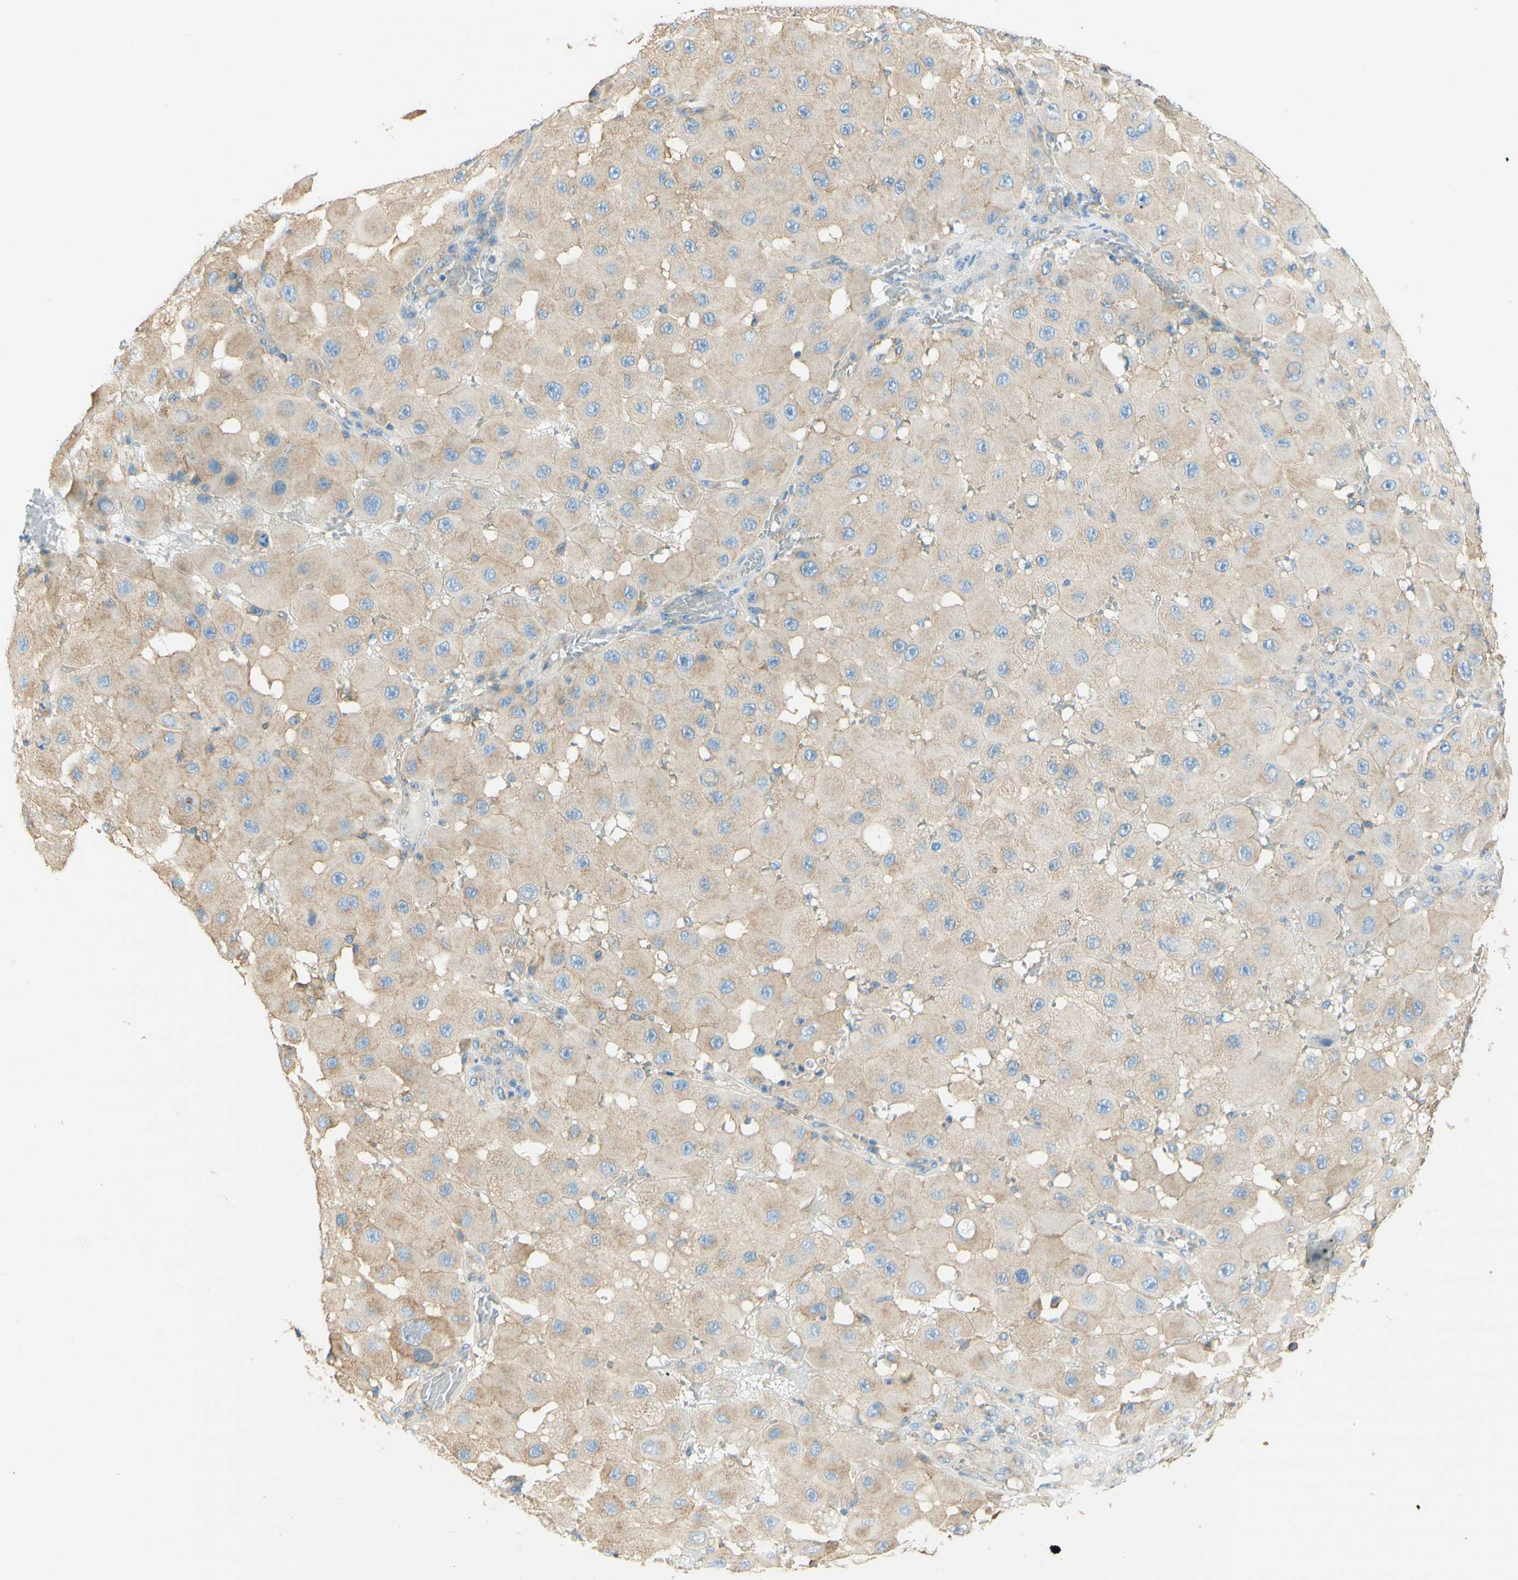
{"staining": {"intensity": "weak", "quantity": ">75%", "location": "cytoplasmic/membranous"}, "tissue": "melanoma", "cell_type": "Tumor cells", "image_type": "cancer", "snomed": [{"axis": "morphology", "description": "Malignant melanoma, NOS"}, {"axis": "topography", "description": "Skin"}], "caption": "Tumor cells display low levels of weak cytoplasmic/membranous staining in approximately >75% of cells in melanoma.", "gene": "CLTC", "patient": {"sex": "female", "age": 81}}